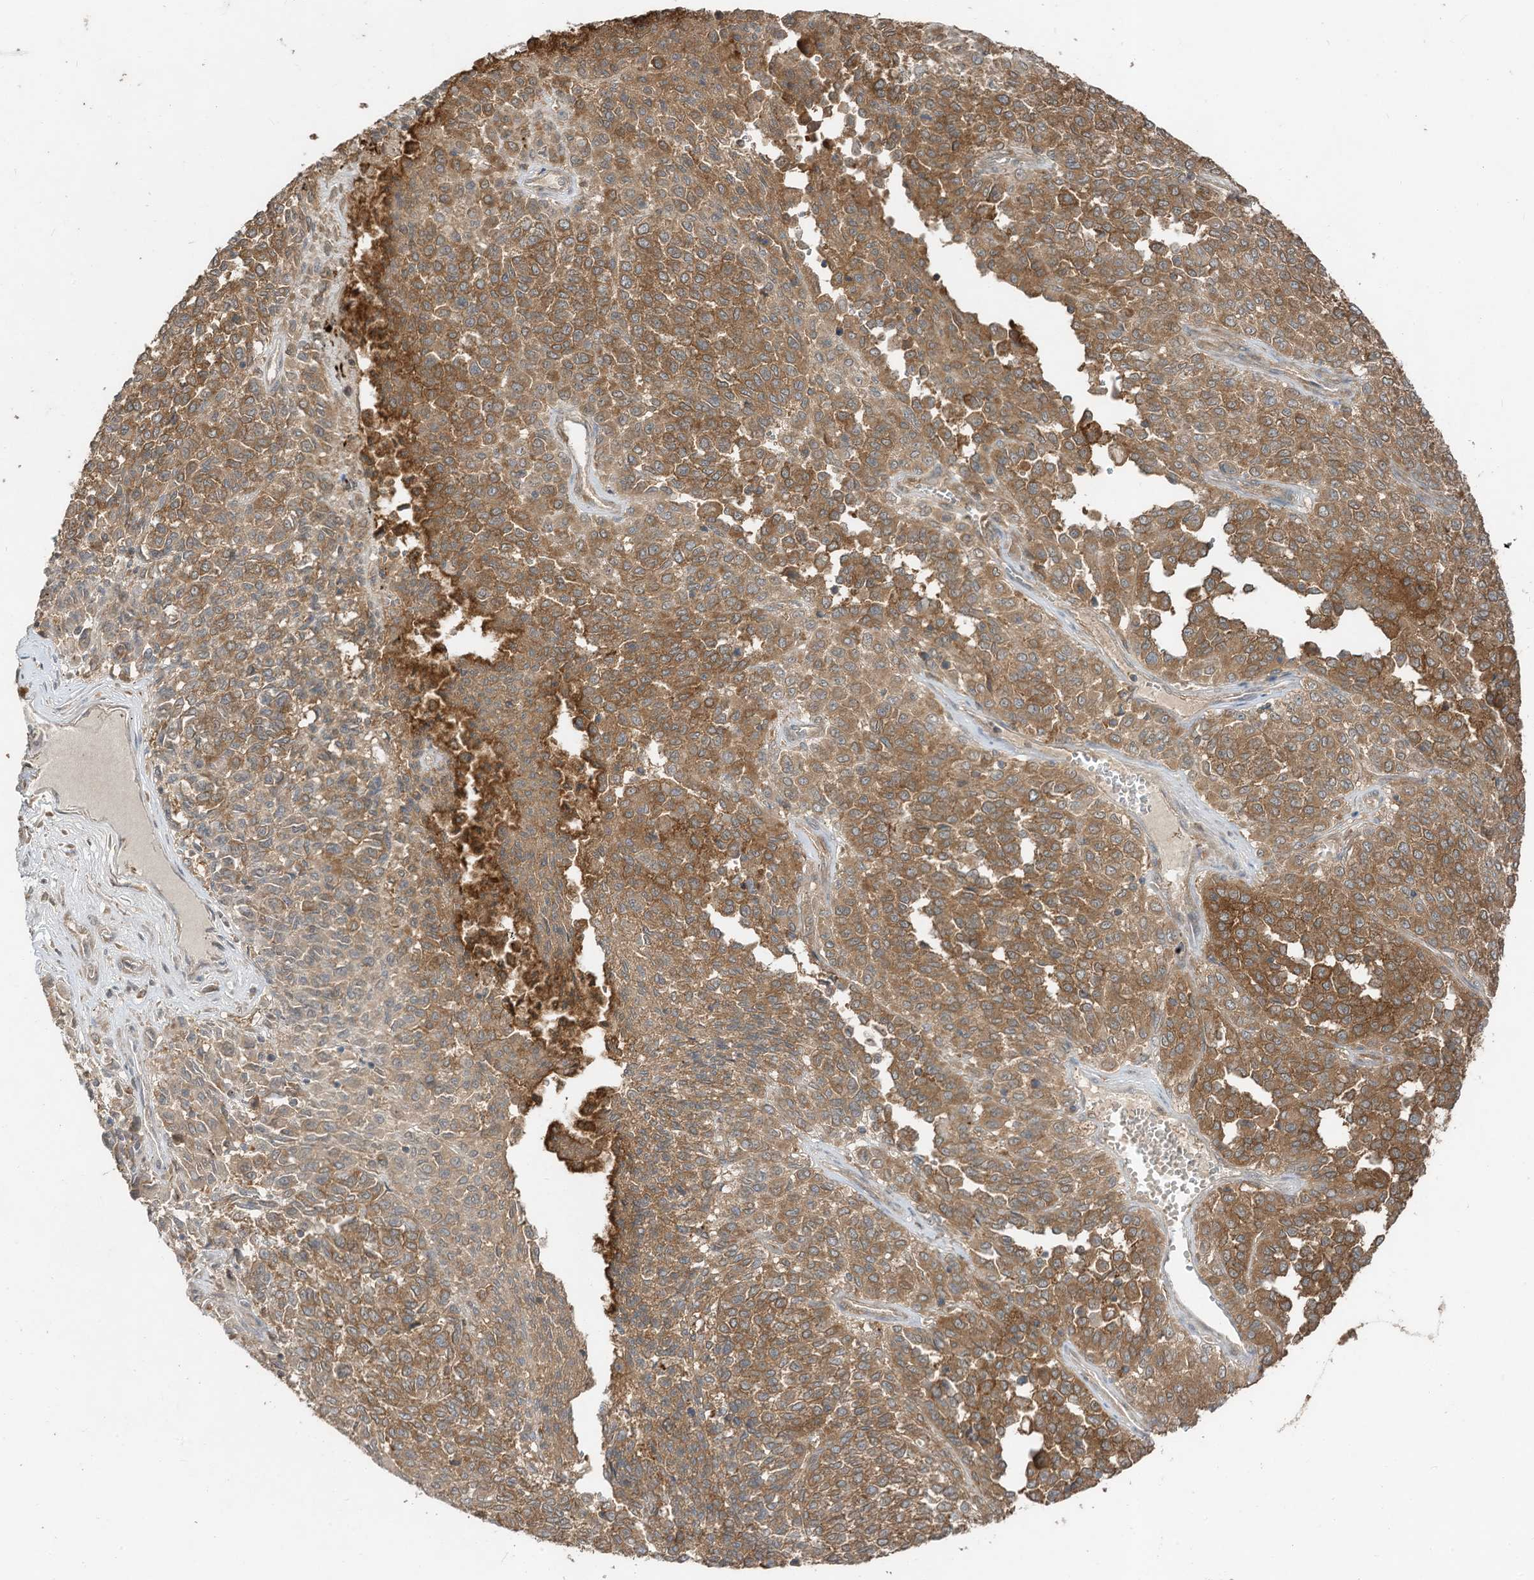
{"staining": {"intensity": "moderate", "quantity": ">75%", "location": "cytoplasmic/membranous"}, "tissue": "melanoma", "cell_type": "Tumor cells", "image_type": "cancer", "snomed": [{"axis": "morphology", "description": "Malignant melanoma, Metastatic site"}, {"axis": "topography", "description": "Pancreas"}], "caption": "Immunohistochemistry (IHC) image of human malignant melanoma (metastatic site) stained for a protein (brown), which reveals medium levels of moderate cytoplasmic/membranous staining in about >75% of tumor cells.", "gene": "LDAH", "patient": {"sex": "female", "age": 30}}